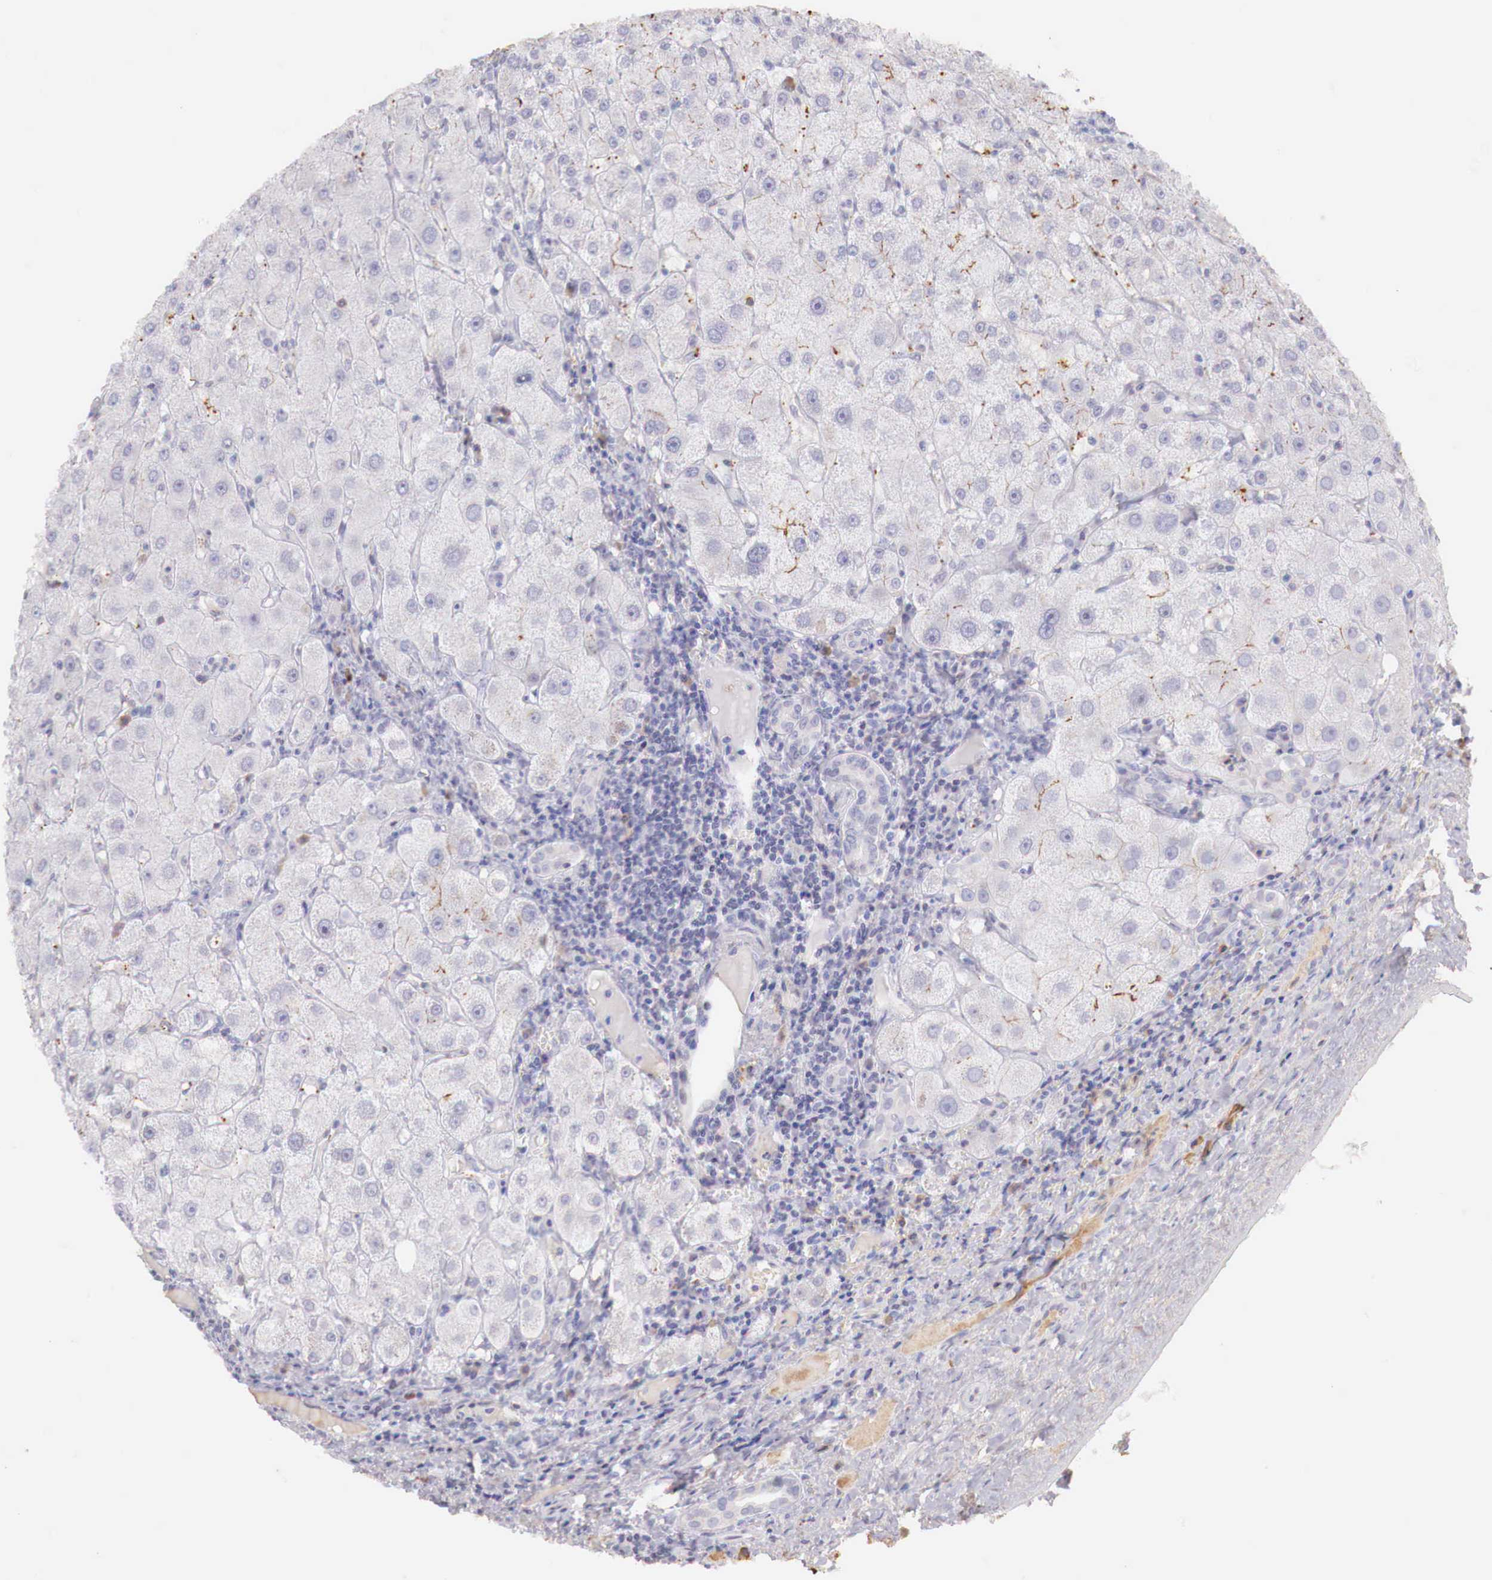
{"staining": {"intensity": "negative", "quantity": "none", "location": "none"}, "tissue": "liver", "cell_type": "Cholangiocytes", "image_type": "normal", "snomed": [{"axis": "morphology", "description": "Normal tissue, NOS"}, {"axis": "topography", "description": "Liver"}], "caption": "Immunohistochemistry (IHC) of unremarkable liver shows no staining in cholangiocytes. (DAB IHC with hematoxylin counter stain).", "gene": "XPNPEP2", "patient": {"sex": "female", "age": 79}}